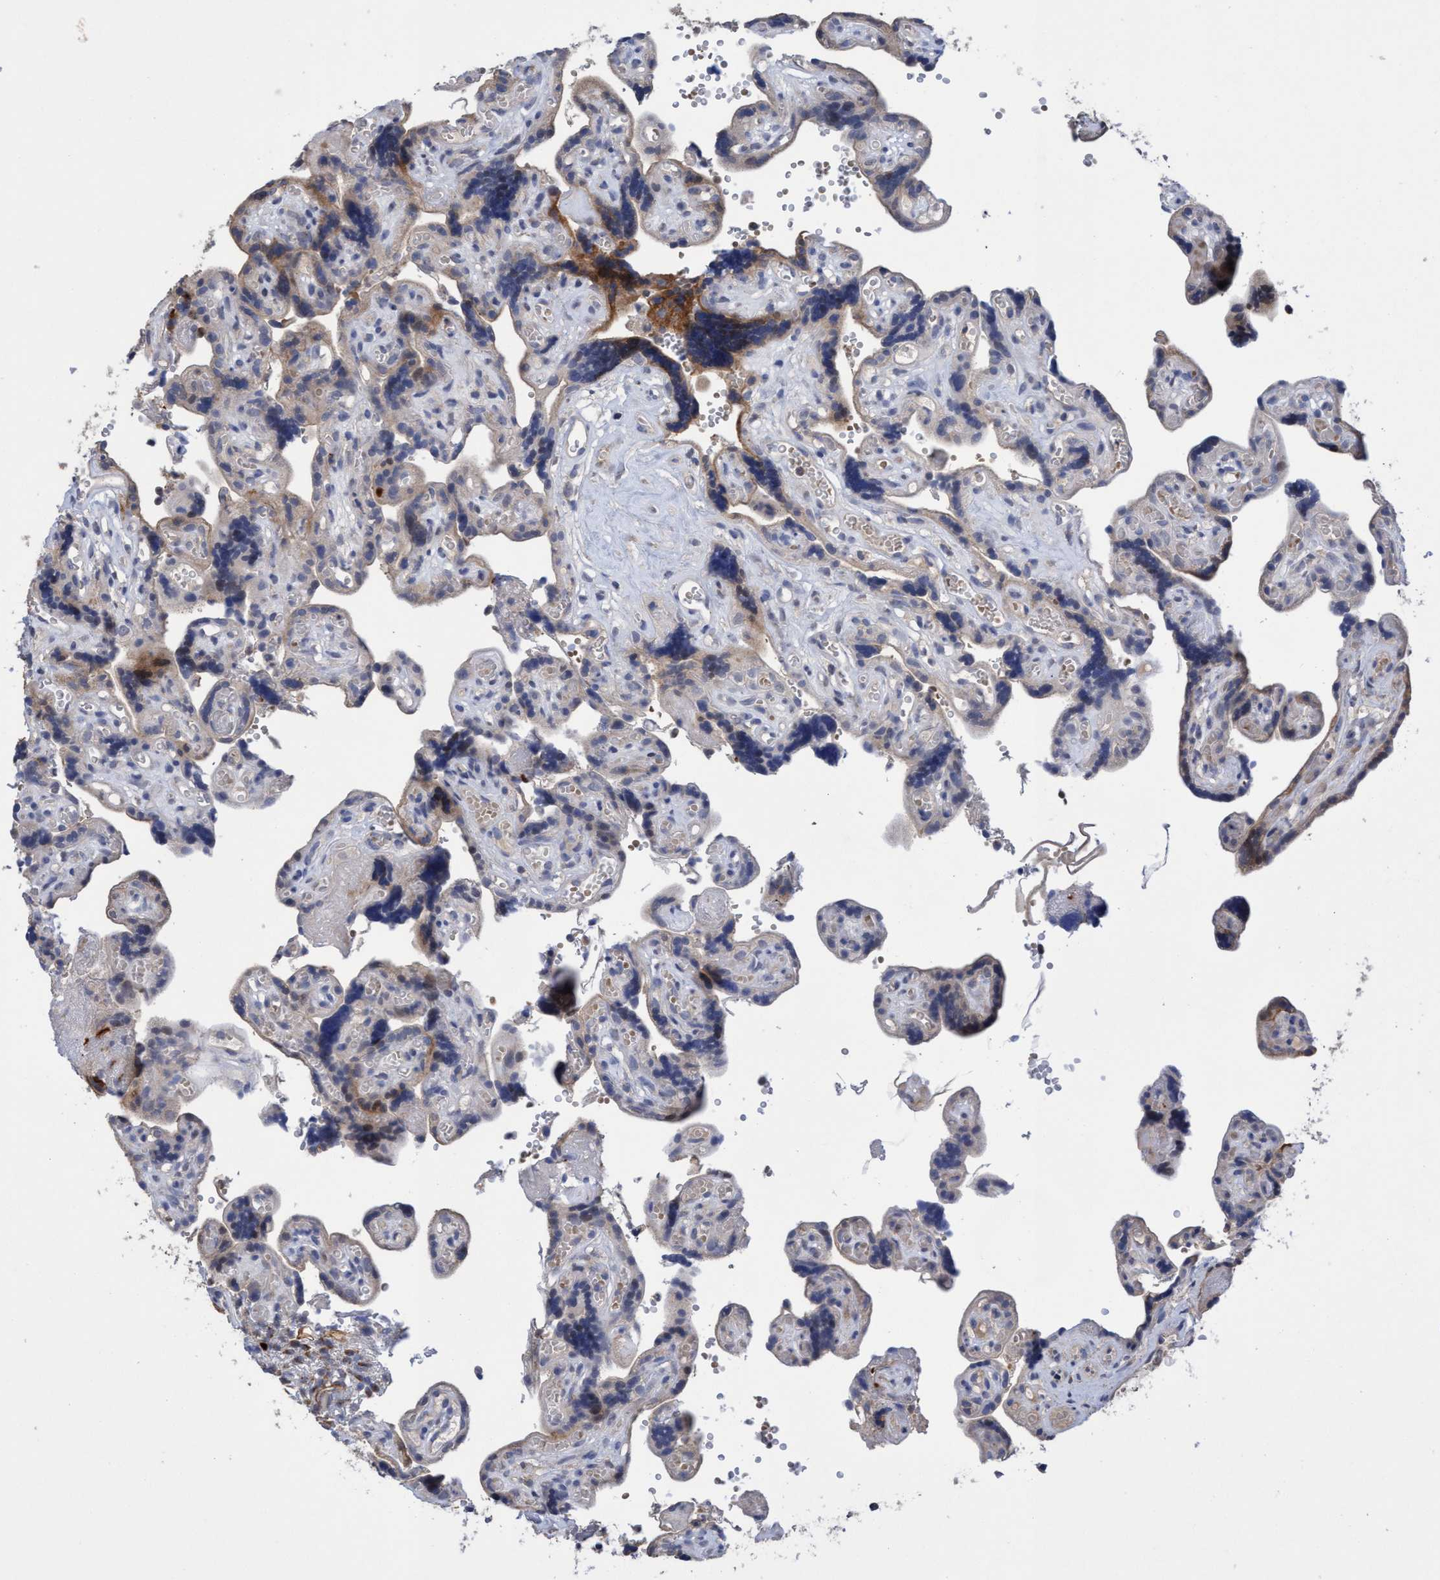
{"staining": {"intensity": "negative", "quantity": "none", "location": "none"}, "tissue": "placenta", "cell_type": "Decidual cells", "image_type": "normal", "snomed": [{"axis": "morphology", "description": "Normal tissue, NOS"}, {"axis": "topography", "description": "Placenta"}], "caption": "Immunohistochemistry (IHC) of normal human placenta reveals no positivity in decidual cells. The staining is performed using DAB (3,3'-diaminobenzidine) brown chromogen with nuclei counter-stained in using hematoxylin.", "gene": "SEMA4D", "patient": {"sex": "female", "age": 30}}